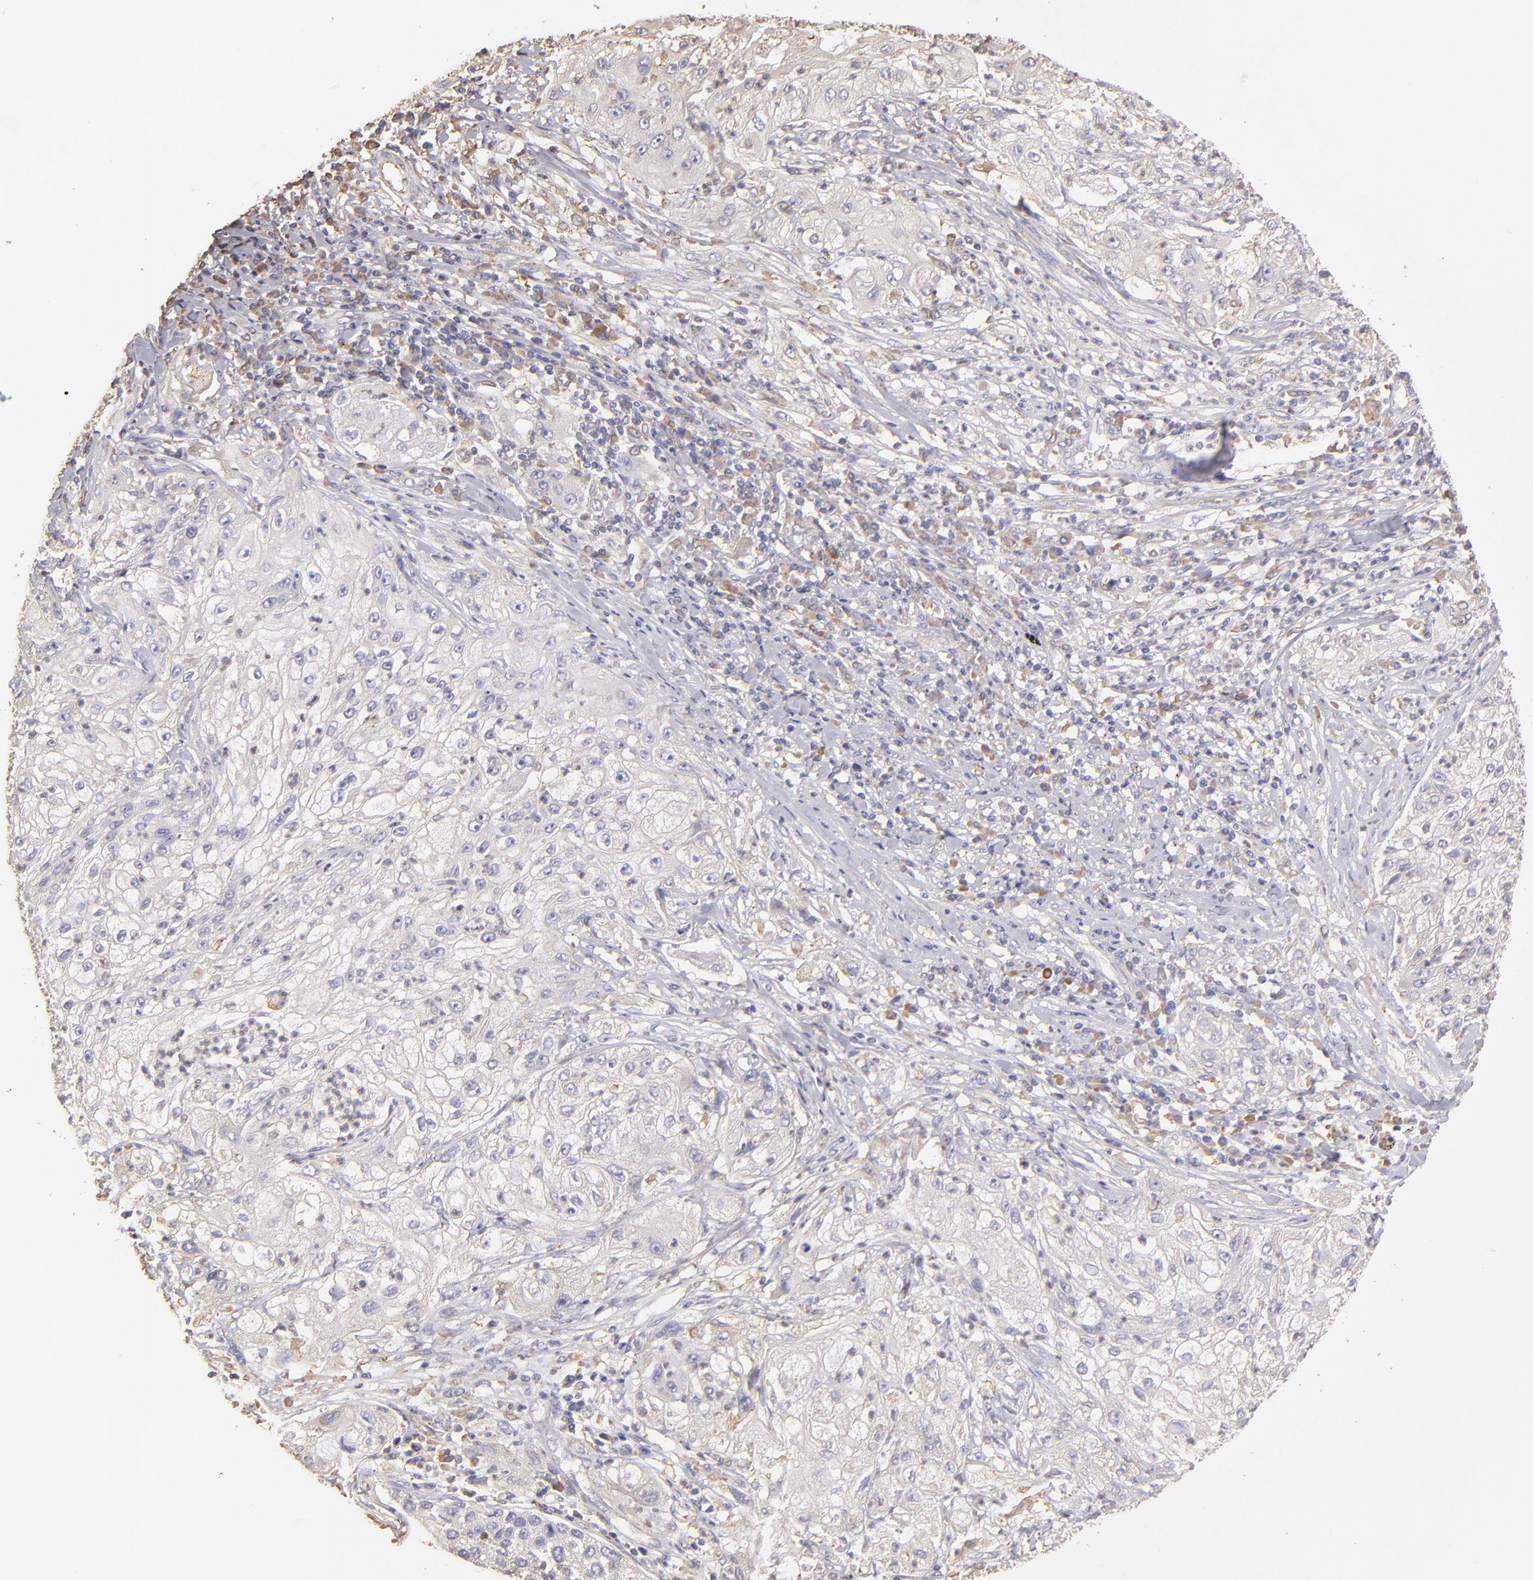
{"staining": {"intensity": "weak", "quantity": "<25%", "location": "cytoplasmic/membranous"}, "tissue": "lung cancer", "cell_type": "Tumor cells", "image_type": "cancer", "snomed": [{"axis": "morphology", "description": "Inflammation, NOS"}, {"axis": "morphology", "description": "Squamous cell carcinoma, NOS"}, {"axis": "topography", "description": "Lymph node"}, {"axis": "topography", "description": "Soft tissue"}, {"axis": "topography", "description": "Lung"}], "caption": "DAB immunohistochemical staining of human squamous cell carcinoma (lung) reveals no significant expression in tumor cells.", "gene": "CALR", "patient": {"sex": "male", "age": 66}}